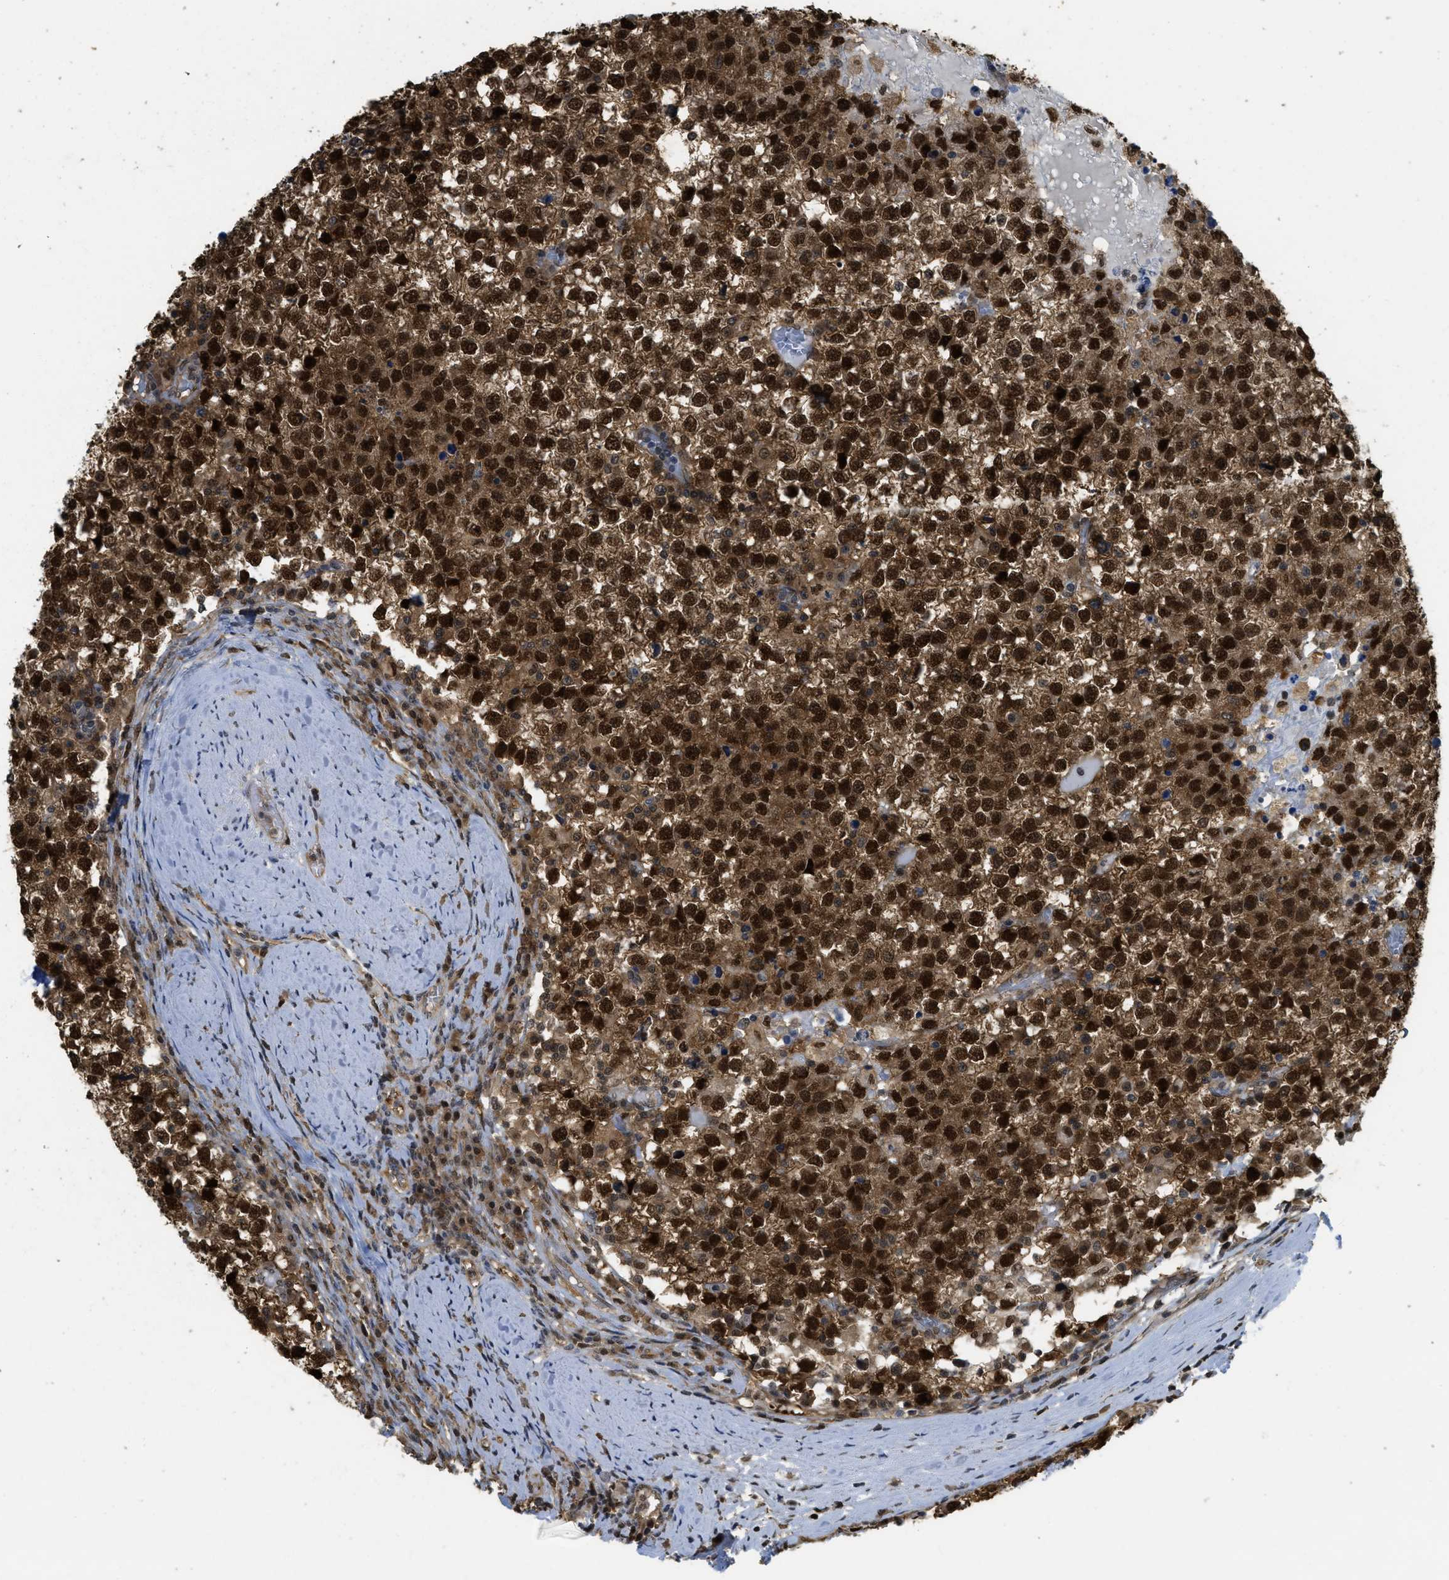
{"staining": {"intensity": "strong", "quantity": ">75%", "location": "cytoplasmic/membranous,nuclear"}, "tissue": "testis cancer", "cell_type": "Tumor cells", "image_type": "cancer", "snomed": [{"axis": "morphology", "description": "Seminoma, NOS"}, {"axis": "topography", "description": "Testis"}], "caption": "DAB (3,3'-diaminobenzidine) immunohistochemical staining of human seminoma (testis) displays strong cytoplasmic/membranous and nuclear protein positivity in approximately >75% of tumor cells. (DAB (3,3'-diaminobenzidine) IHC, brown staining for protein, blue staining for nuclei).", "gene": "PSMC5", "patient": {"sex": "male", "age": 65}}